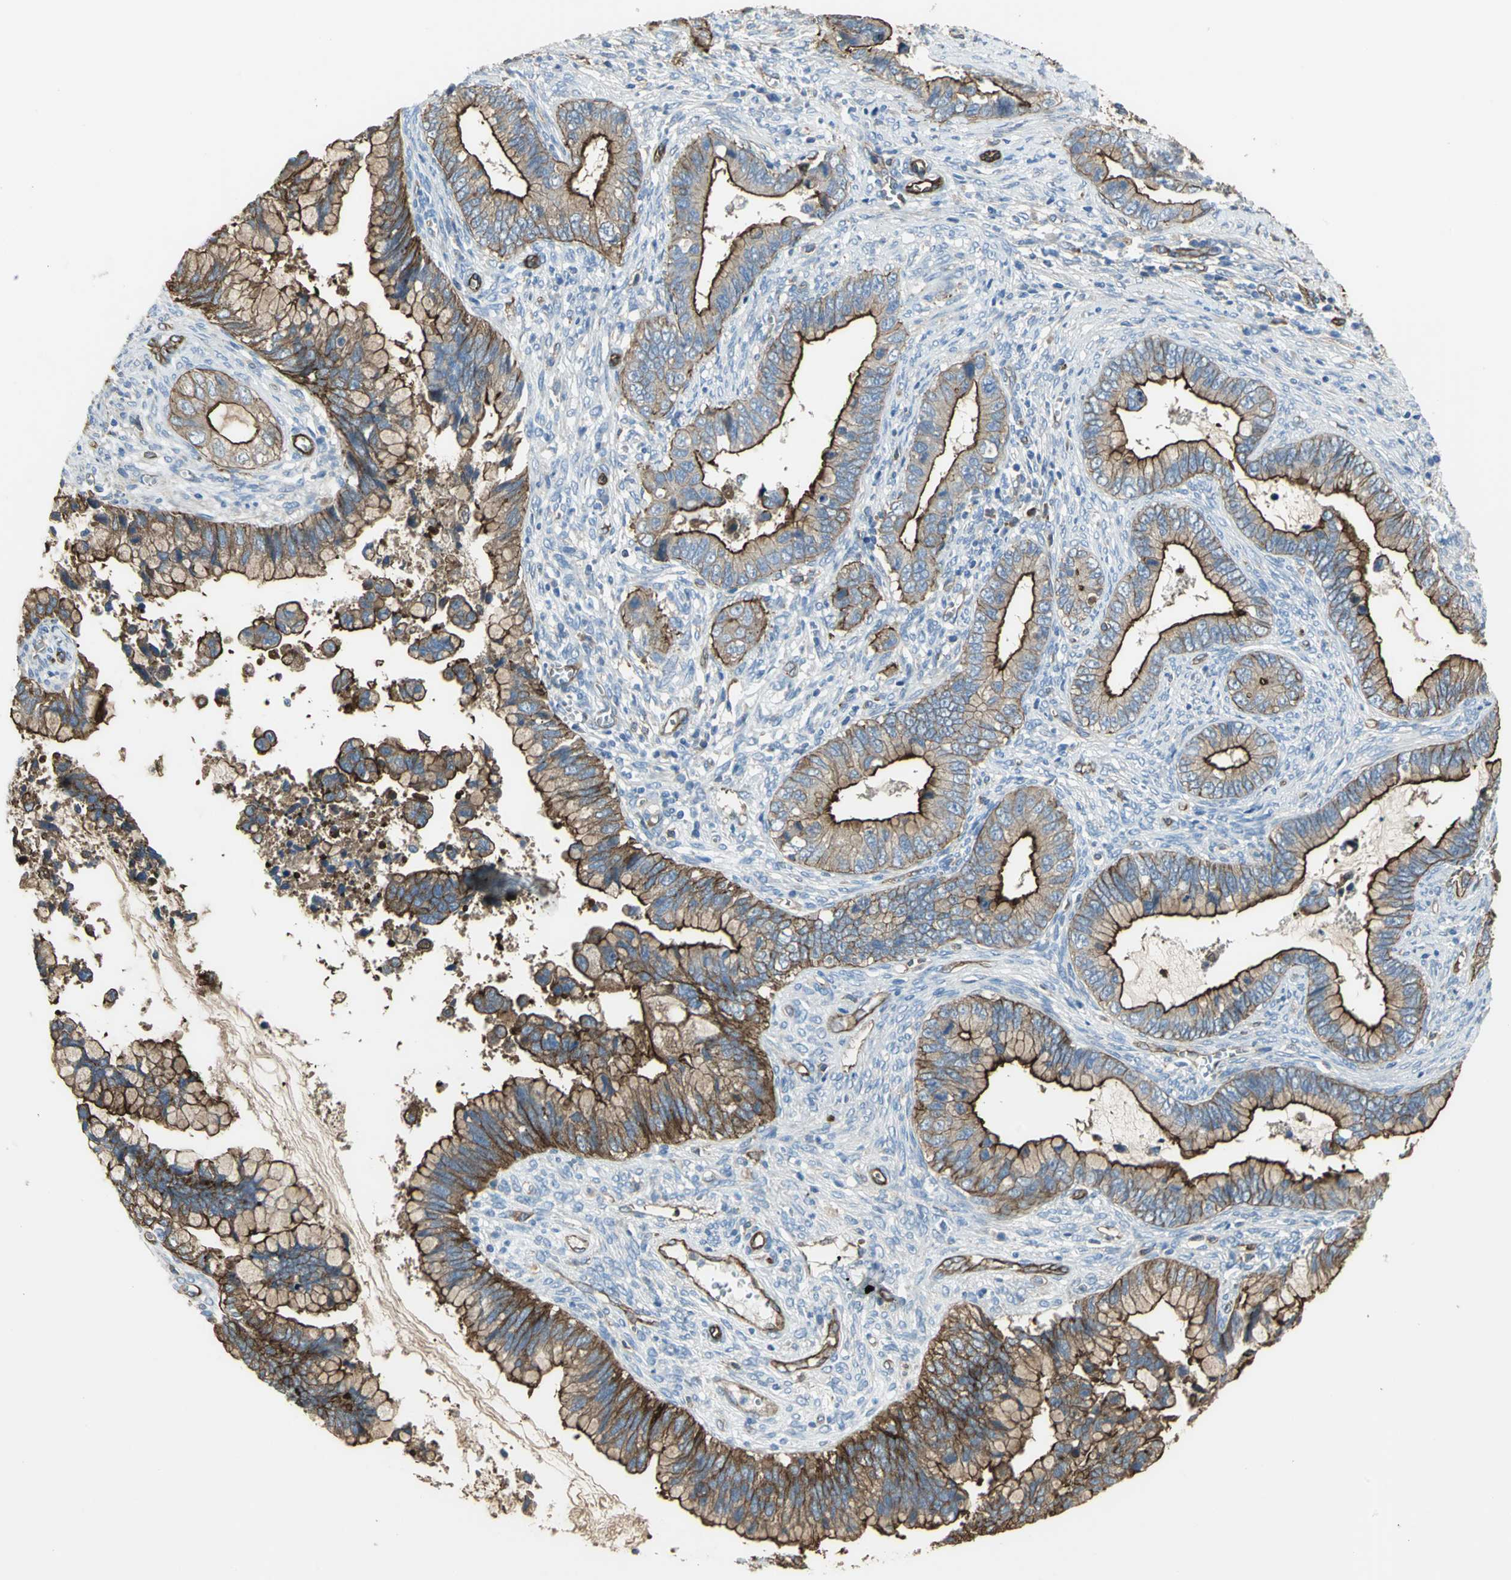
{"staining": {"intensity": "strong", "quantity": ">75%", "location": "cytoplasmic/membranous"}, "tissue": "cervical cancer", "cell_type": "Tumor cells", "image_type": "cancer", "snomed": [{"axis": "morphology", "description": "Adenocarcinoma, NOS"}, {"axis": "topography", "description": "Cervix"}], "caption": "An image showing strong cytoplasmic/membranous staining in approximately >75% of tumor cells in cervical cancer (adenocarcinoma), as visualized by brown immunohistochemical staining.", "gene": "FLNB", "patient": {"sex": "female", "age": 44}}